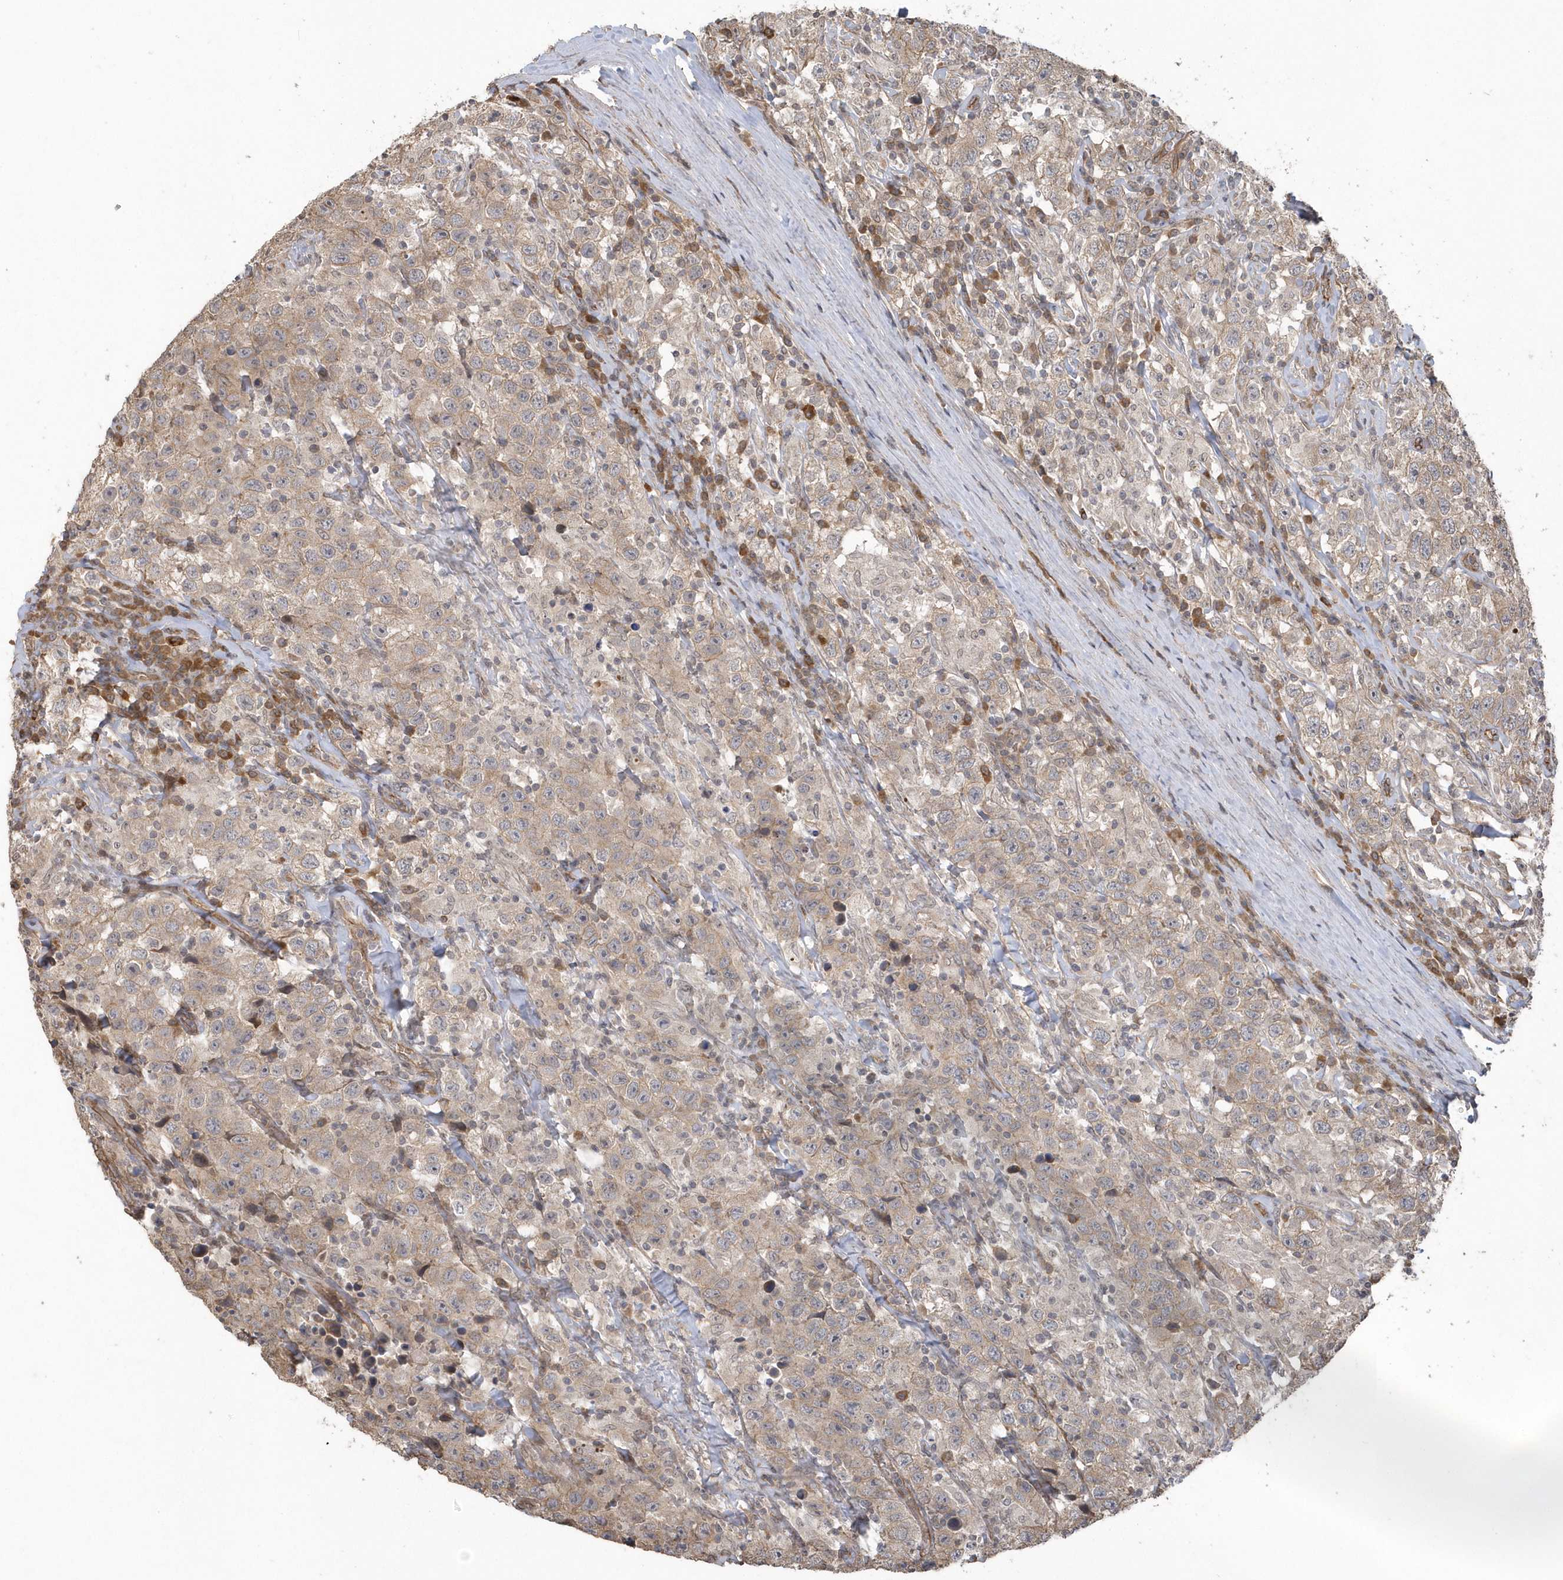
{"staining": {"intensity": "weak", "quantity": ">75%", "location": "cytoplasmic/membranous"}, "tissue": "testis cancer", "cell_type": "Tumor cells", "image_type": "cancer", "snomed": [{"axis": "morphology", "description": "Seminoma, NOS"}, {"axis": "topography", "description": "Testis"}], "caption": "An immunohistochemistry micrograph of tumor tissue is shown. Protein staining in brown highlights weak cytoplasmic/membranous positivity in seminoma (testis) within tumor cells.", "gene": "HERPUD1", "patient": {"sex": "male", "age": 41}}